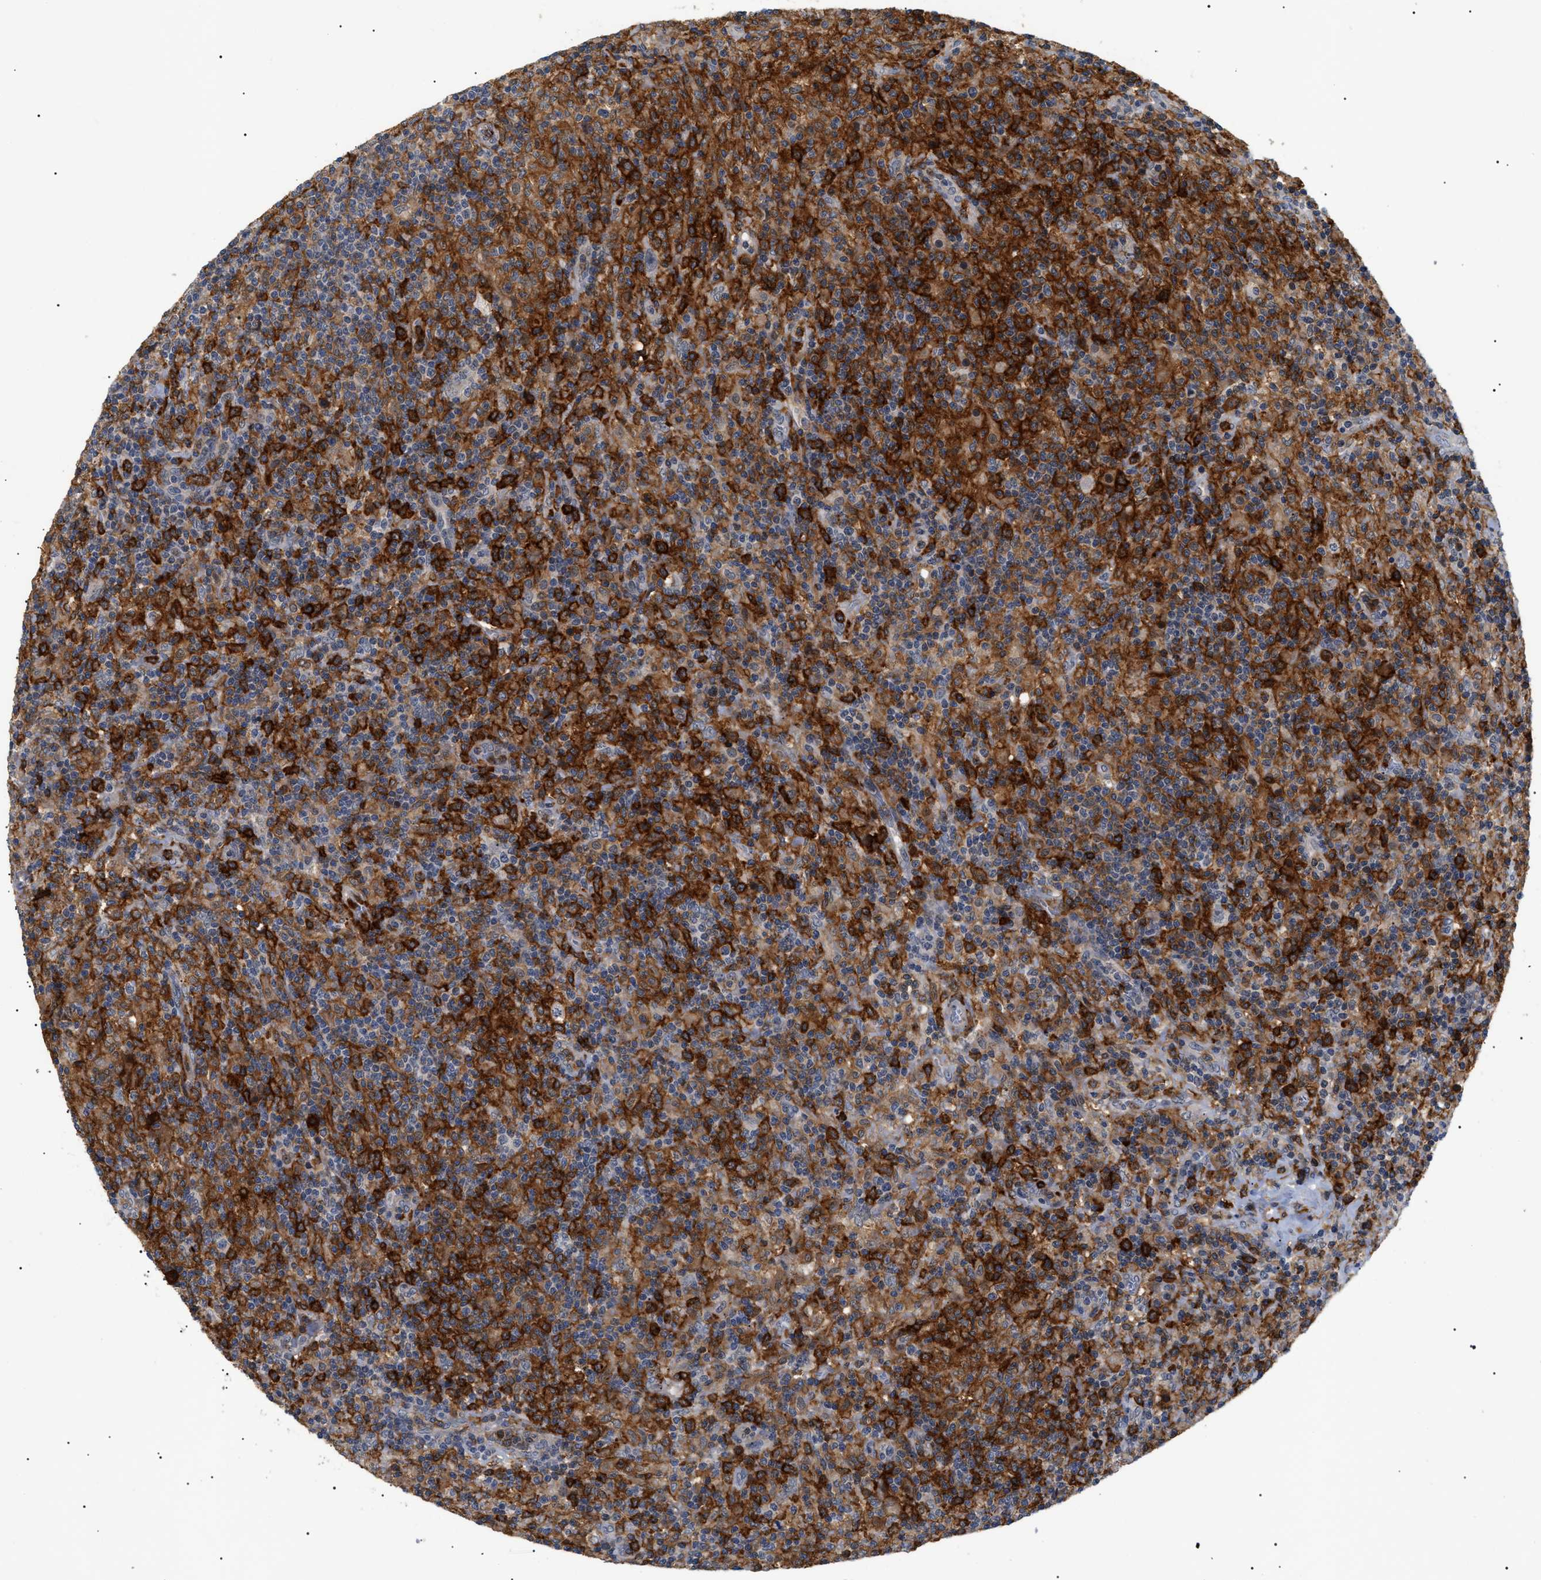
{"staining": {"intensity": "negative", "quantity": "none", "location": "none"}, "tissue": "lymphoma", "cell_type": "Tumor cells", "image_type": "cancer", "snomed": [{"axis": "morphology", "description": "Hodgkin's disease, NOS"}, {"axis": "topography", "description": "Lymph node"}], "caption": "Tumor cells show no significant expression in Hodgkin's disease.", "gene": "CD300A", "patient": {"sex": "male", "age": 70}}